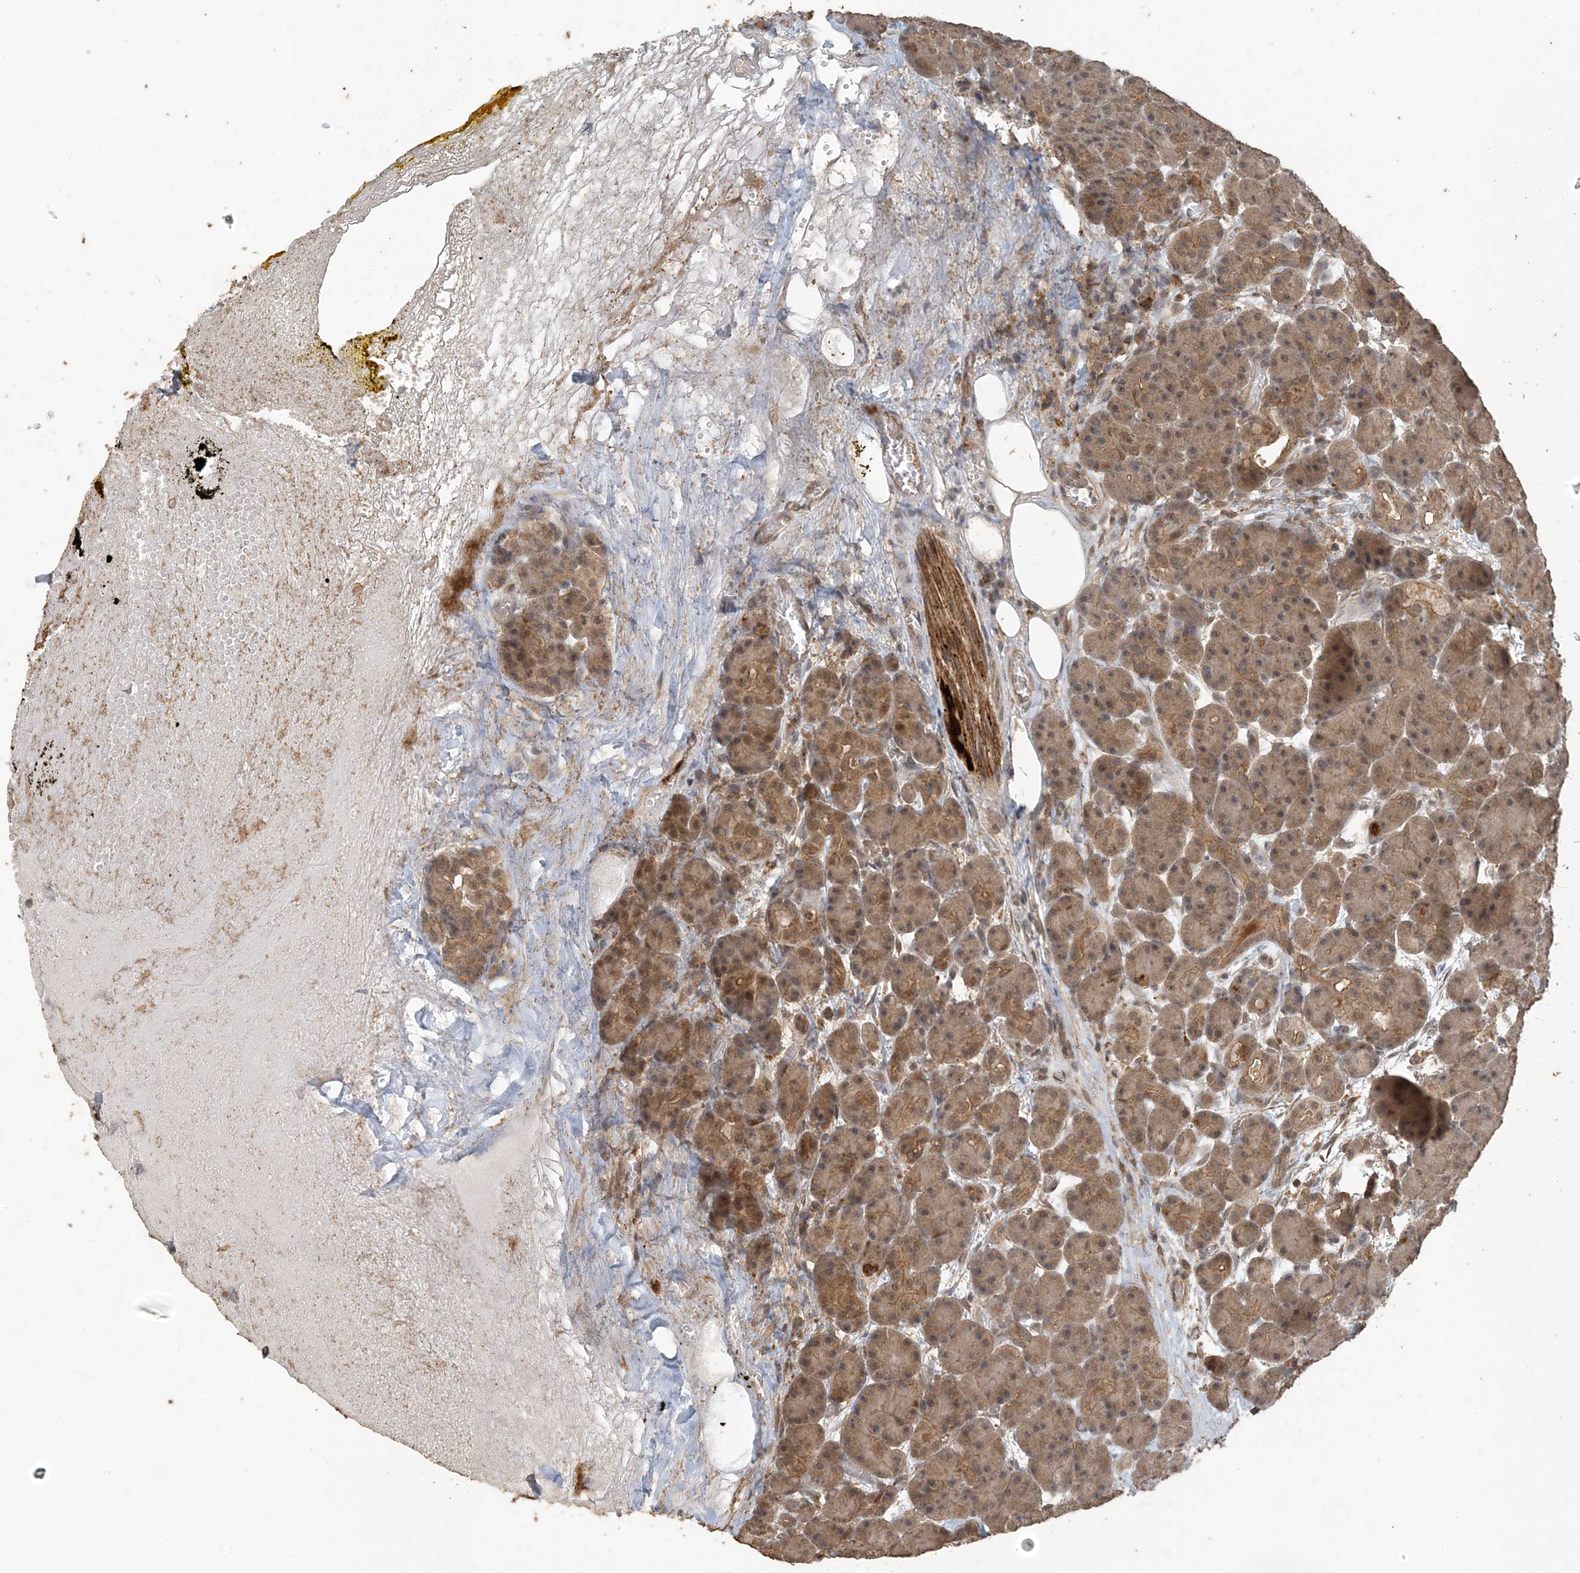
{"staining": {"intensity": "moderate", "quantity": ">75%", "location": "cytoplasmic/membranous"}, "tissue": "pancreas", "cell_type": "Exocrine glandular cells", "image_type": "normal", "snomed": [{"axis": "morphology", "description": "Normal tissue, NOS"}, {"axis": "topography", "description": "Pancreas"}], "caption": "DAB immunohistochemical staining of benign human pancreas demonstrates moderate cytoplasmic/membranous protein positivity in about >75% of exocrine glandular cells.", "gene": "ZC3H12A", "patient": {"sex": "male", "age": 63}}